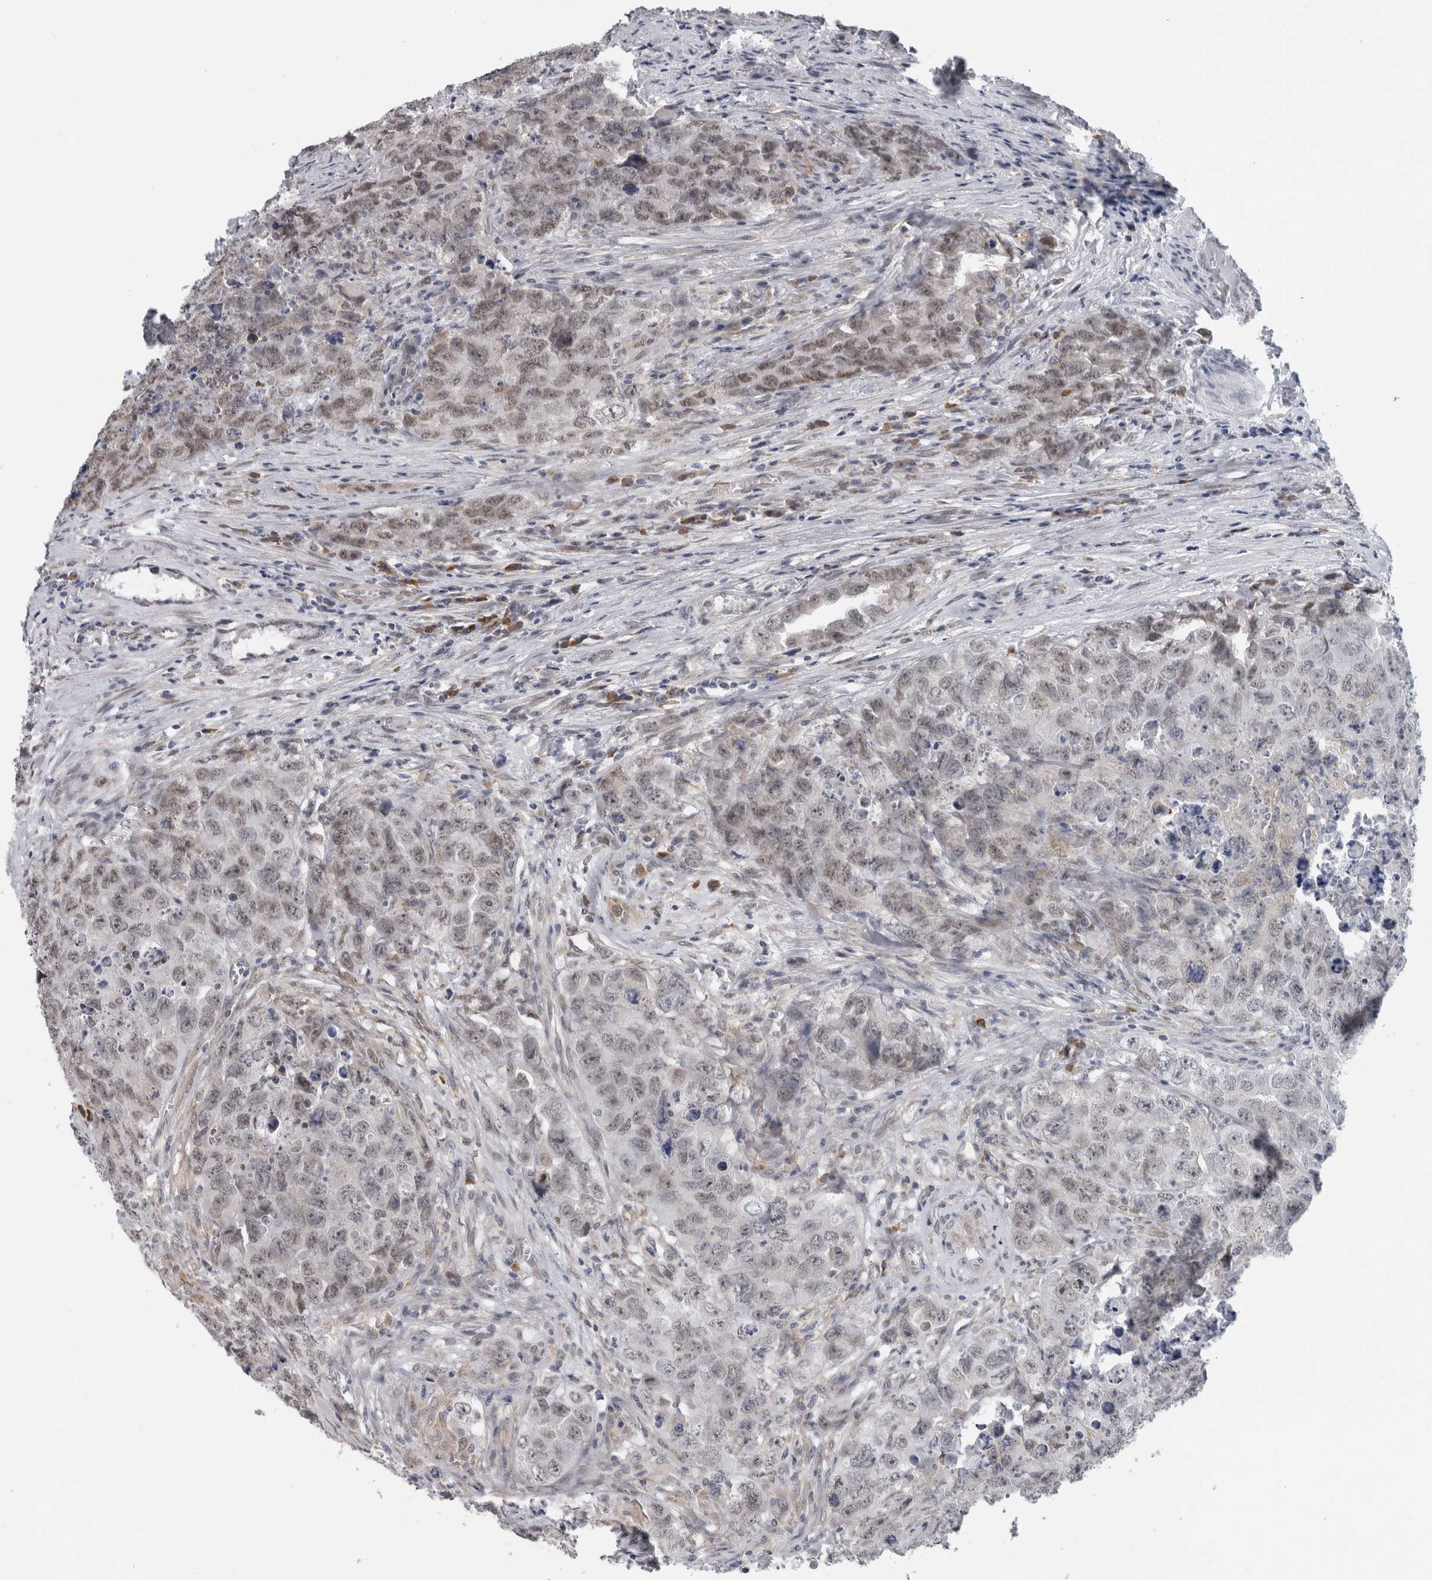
{"staining": {"intensity": "weak", "quantity": "<25%", "location": "cytoplasmic/membranous,nuclear"}, "tissue": "testis cancer", "cell_type": "Tumor cells", "image_type": "cancer", "snomed": [{"axis": "morphology", "description": "Seminoma, NOS"}, {"axis": "morphology", "description": "Carcinoma, Embryonal, NOS"}, {"axis": "topography", "description": "Testis"}], "caption": "Testis cancer (seminoma) stained for a protein using immunohistochemistry (IHC) shows no positivity tumor cells.", "gene": "TMEM242", "patient": {"sex": "male", "age": 43}}